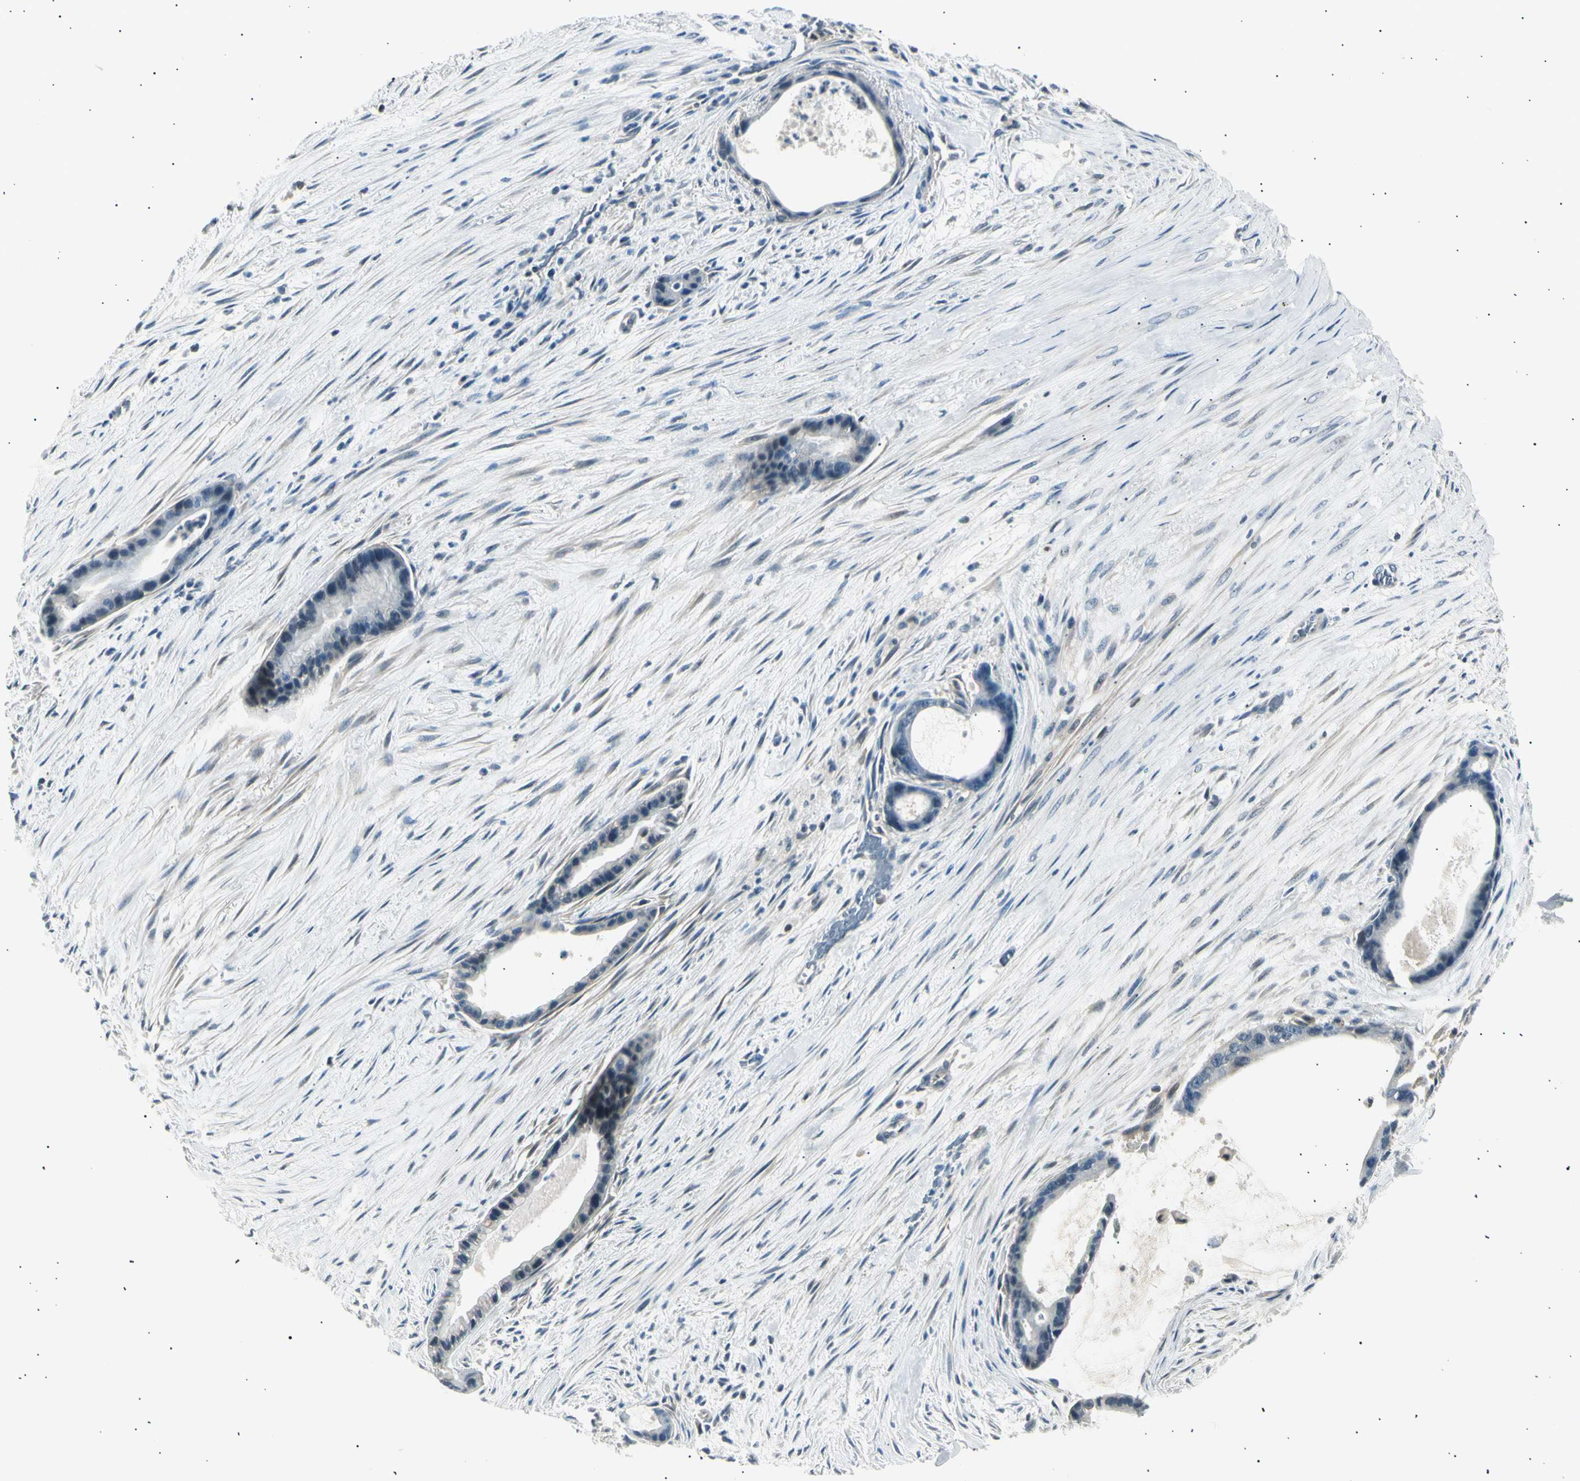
{"staining": {"intensity": "negative", "quantity": "none", "location": "none"}, "tissue": "liver cancer", "cell_type": "Tumor cells", "image_type": "cancer", "snomed": [{"axis": "morphology", "description": "Cholangiocarcinoma"}, {"axis": "topography", "description": "Liver"}], "caption": "This is an immunohistochemistry (IHC) image of human liver cancer. There is no expression in tumor cells.", "gene": "LHPP", "patient": {"sex": "female", "age": 55}}